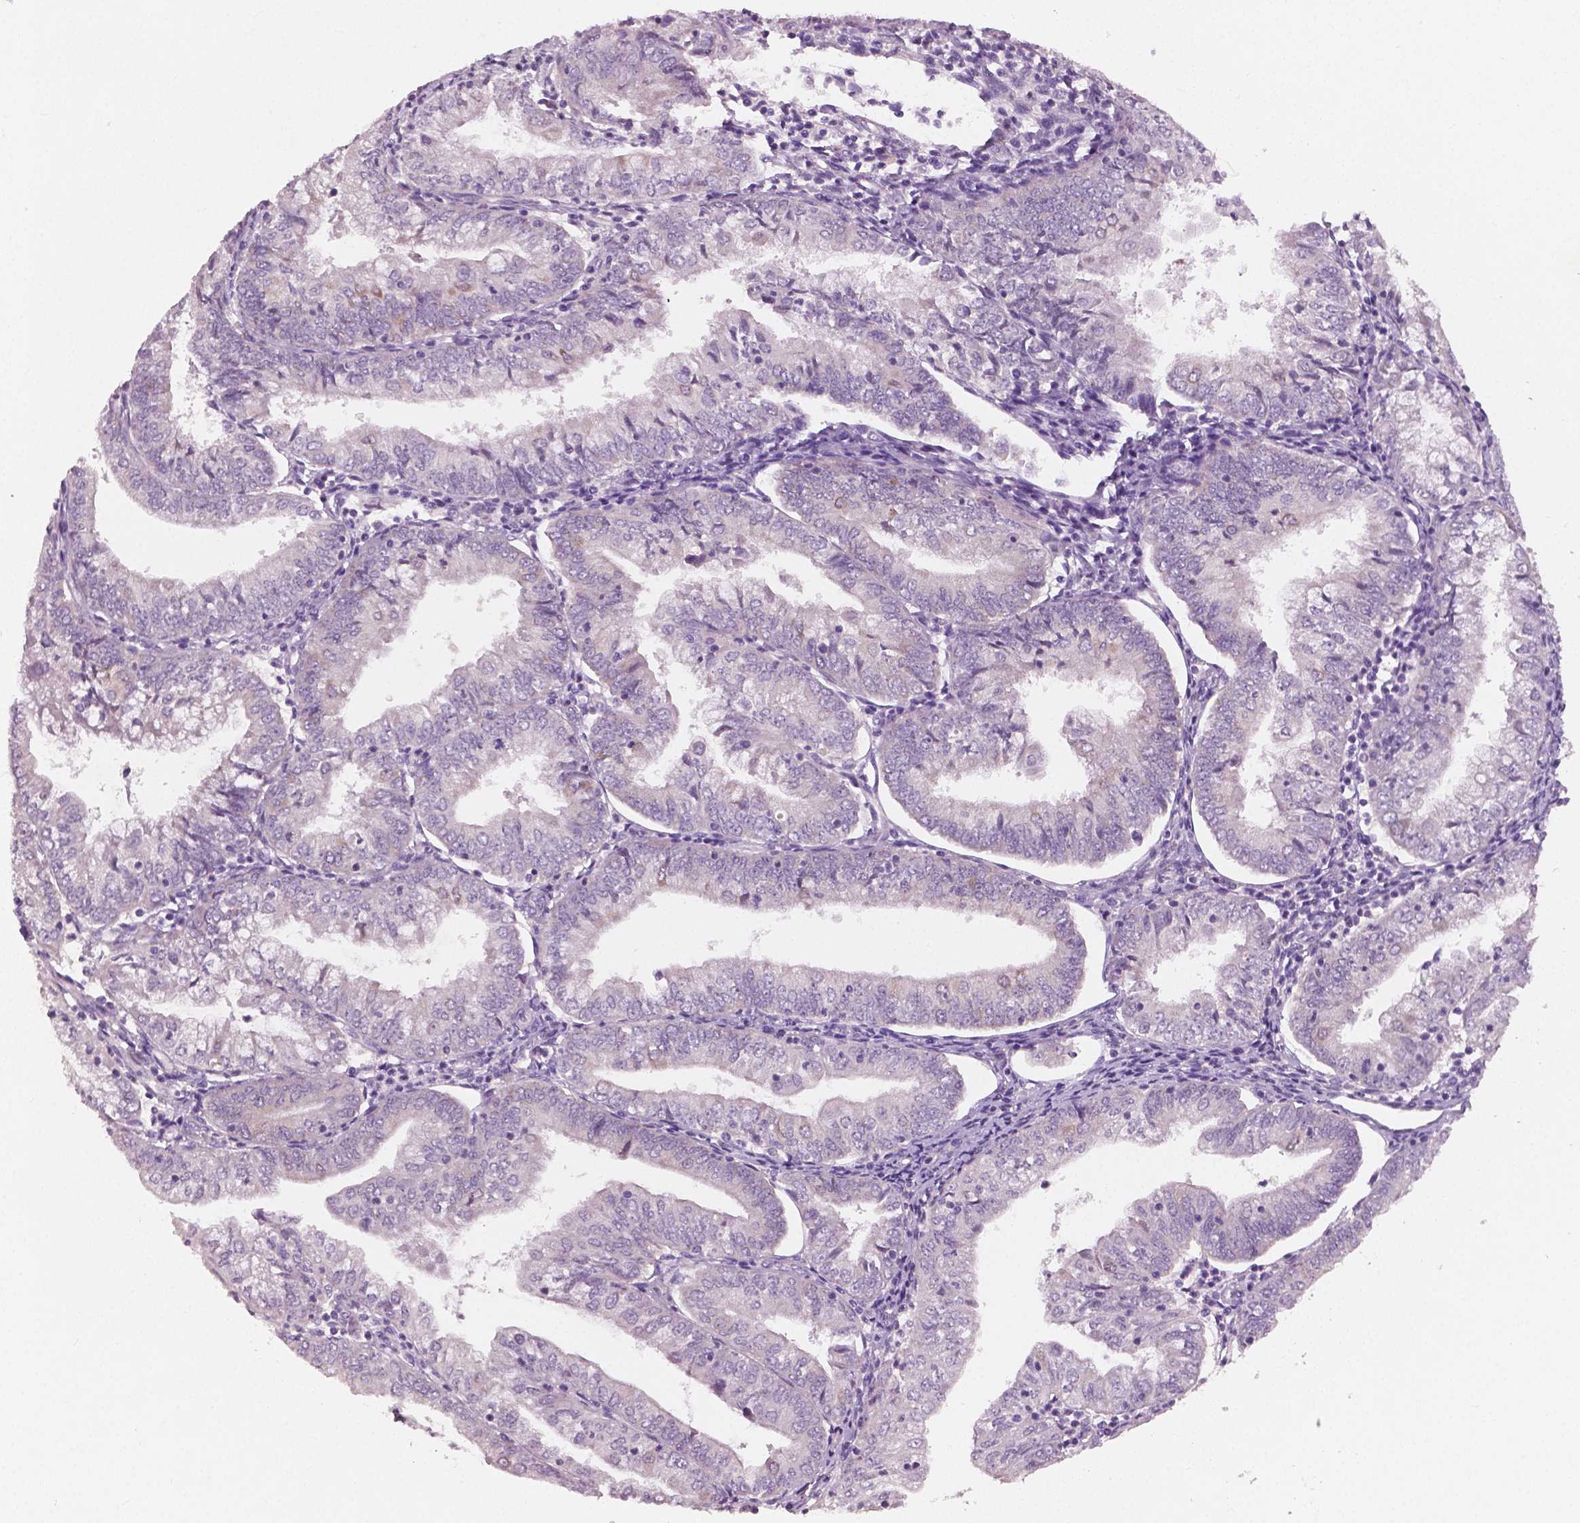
{"staining": {"intensity": "negative", "quantity": "none", "location": "none"}, "tissue": "endometrial cancer", "cell_type": "Tumor cells", "image_type": "cancer", "snomed": [{"axis": "morphology", "description": "Adenocarcinoma, NOS"}, {"axis": "topography", "description": "Endometrium"}], "caption": "Endometrial cancer was stained to show a protein in brown. There is no significant positivity in tumor cells. (Stains: DAB immunohistochemistry with hematoxylin counter stain, Microscopy: brightfield microscopy at high magnification).", "gene": "LSM14B", "patient": {"sex": "female", "age": 55}}